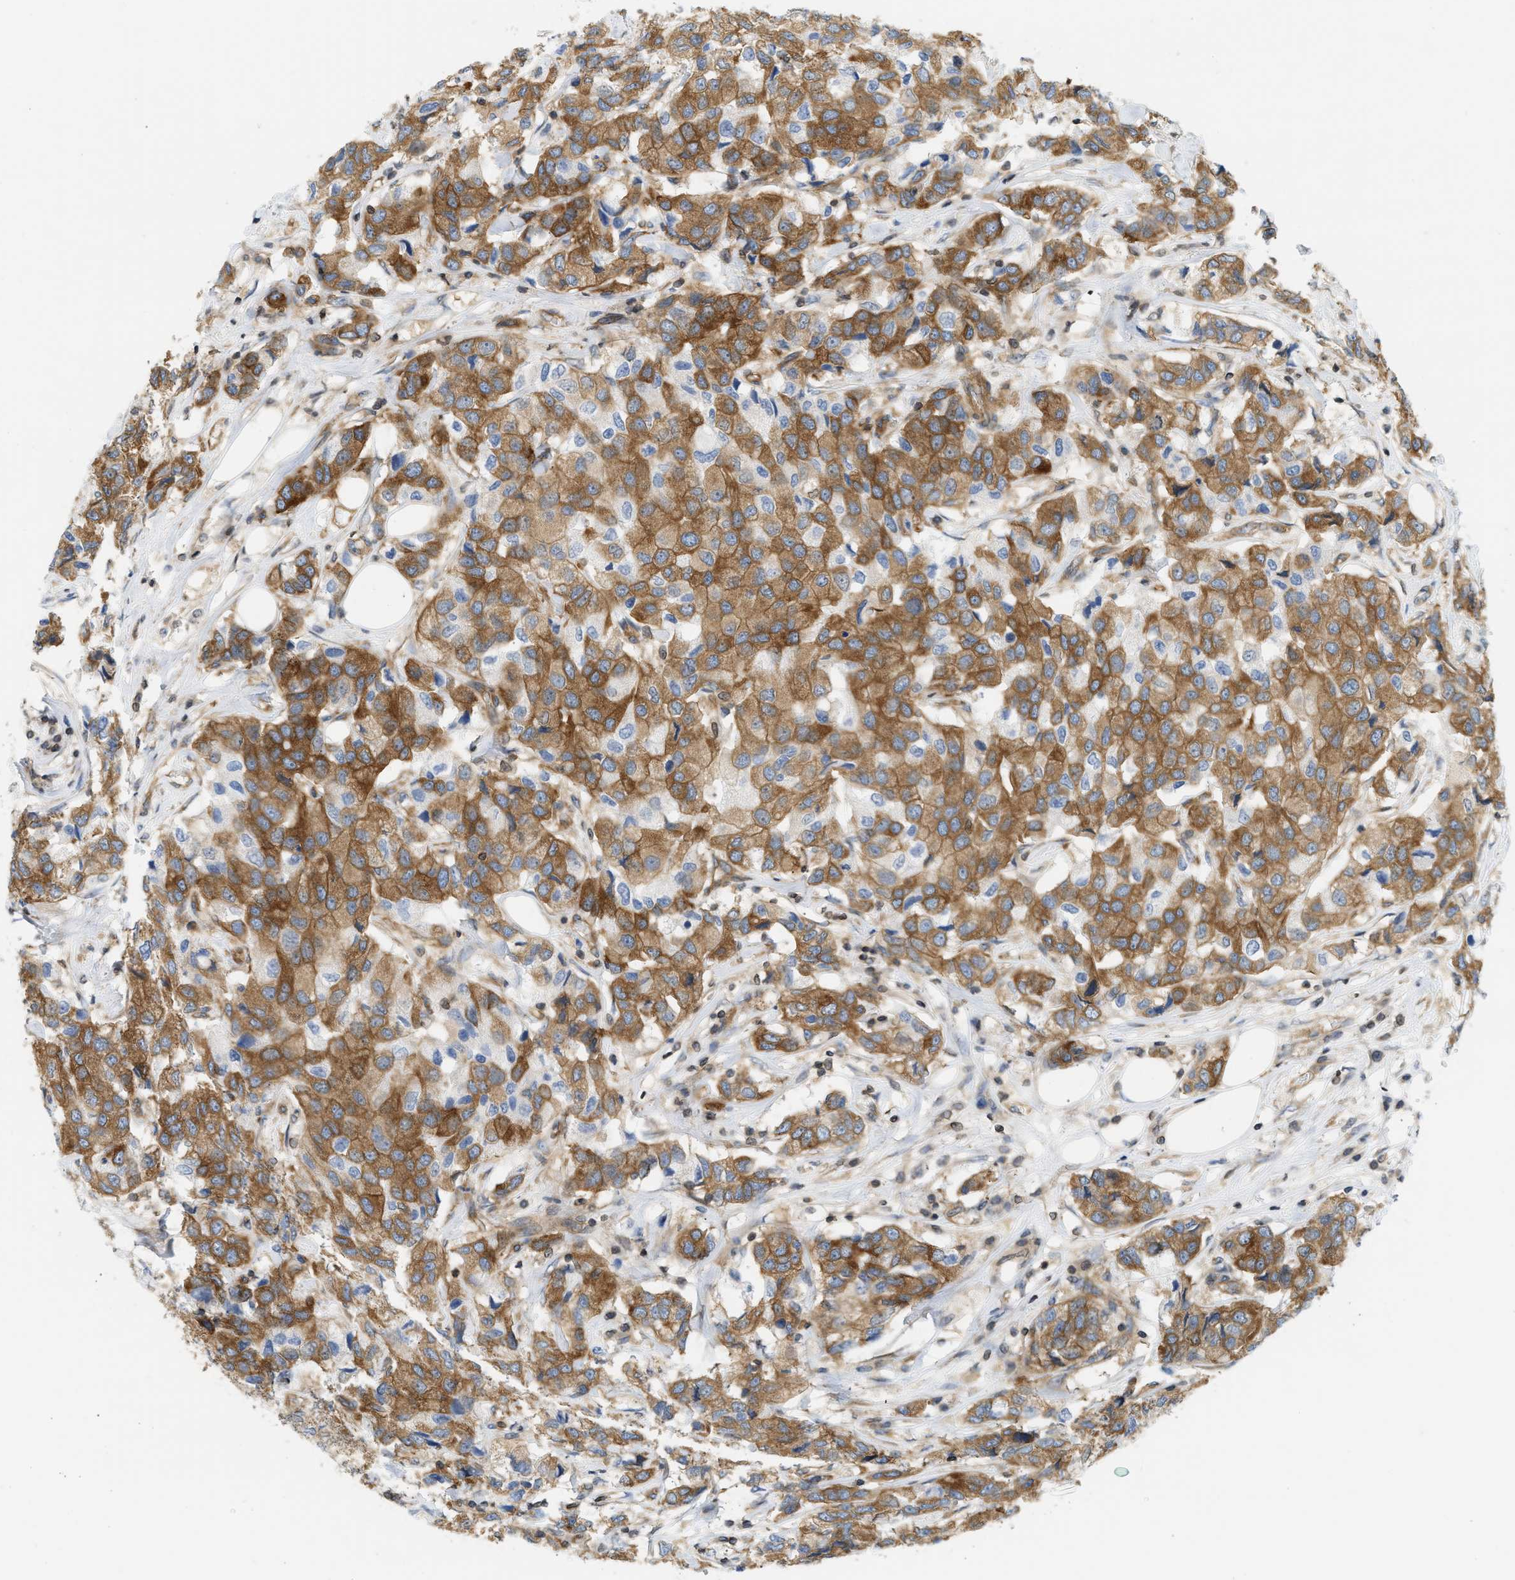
{"staining": {"intensity": "moderate", "quantity": ">75%", "location": "cytoplasmic/membranous"}, "tissue": "breast cancer", "cell_type": "Tumor cells", "image_type": "cancer", "snomed": [{"axis": "morphology", "description": "Duct carcinoma"}, {"axis": "topography", "description": "Breast"}], "caption": "Intraductal carcinoma (breast) stained for a protein (brown) demonstrates moderate cytoplasmic/membranous positive expression in about >75% of tumor cells.", "gene": "STRN", "patient": {"sex": "female", "age": 80}}